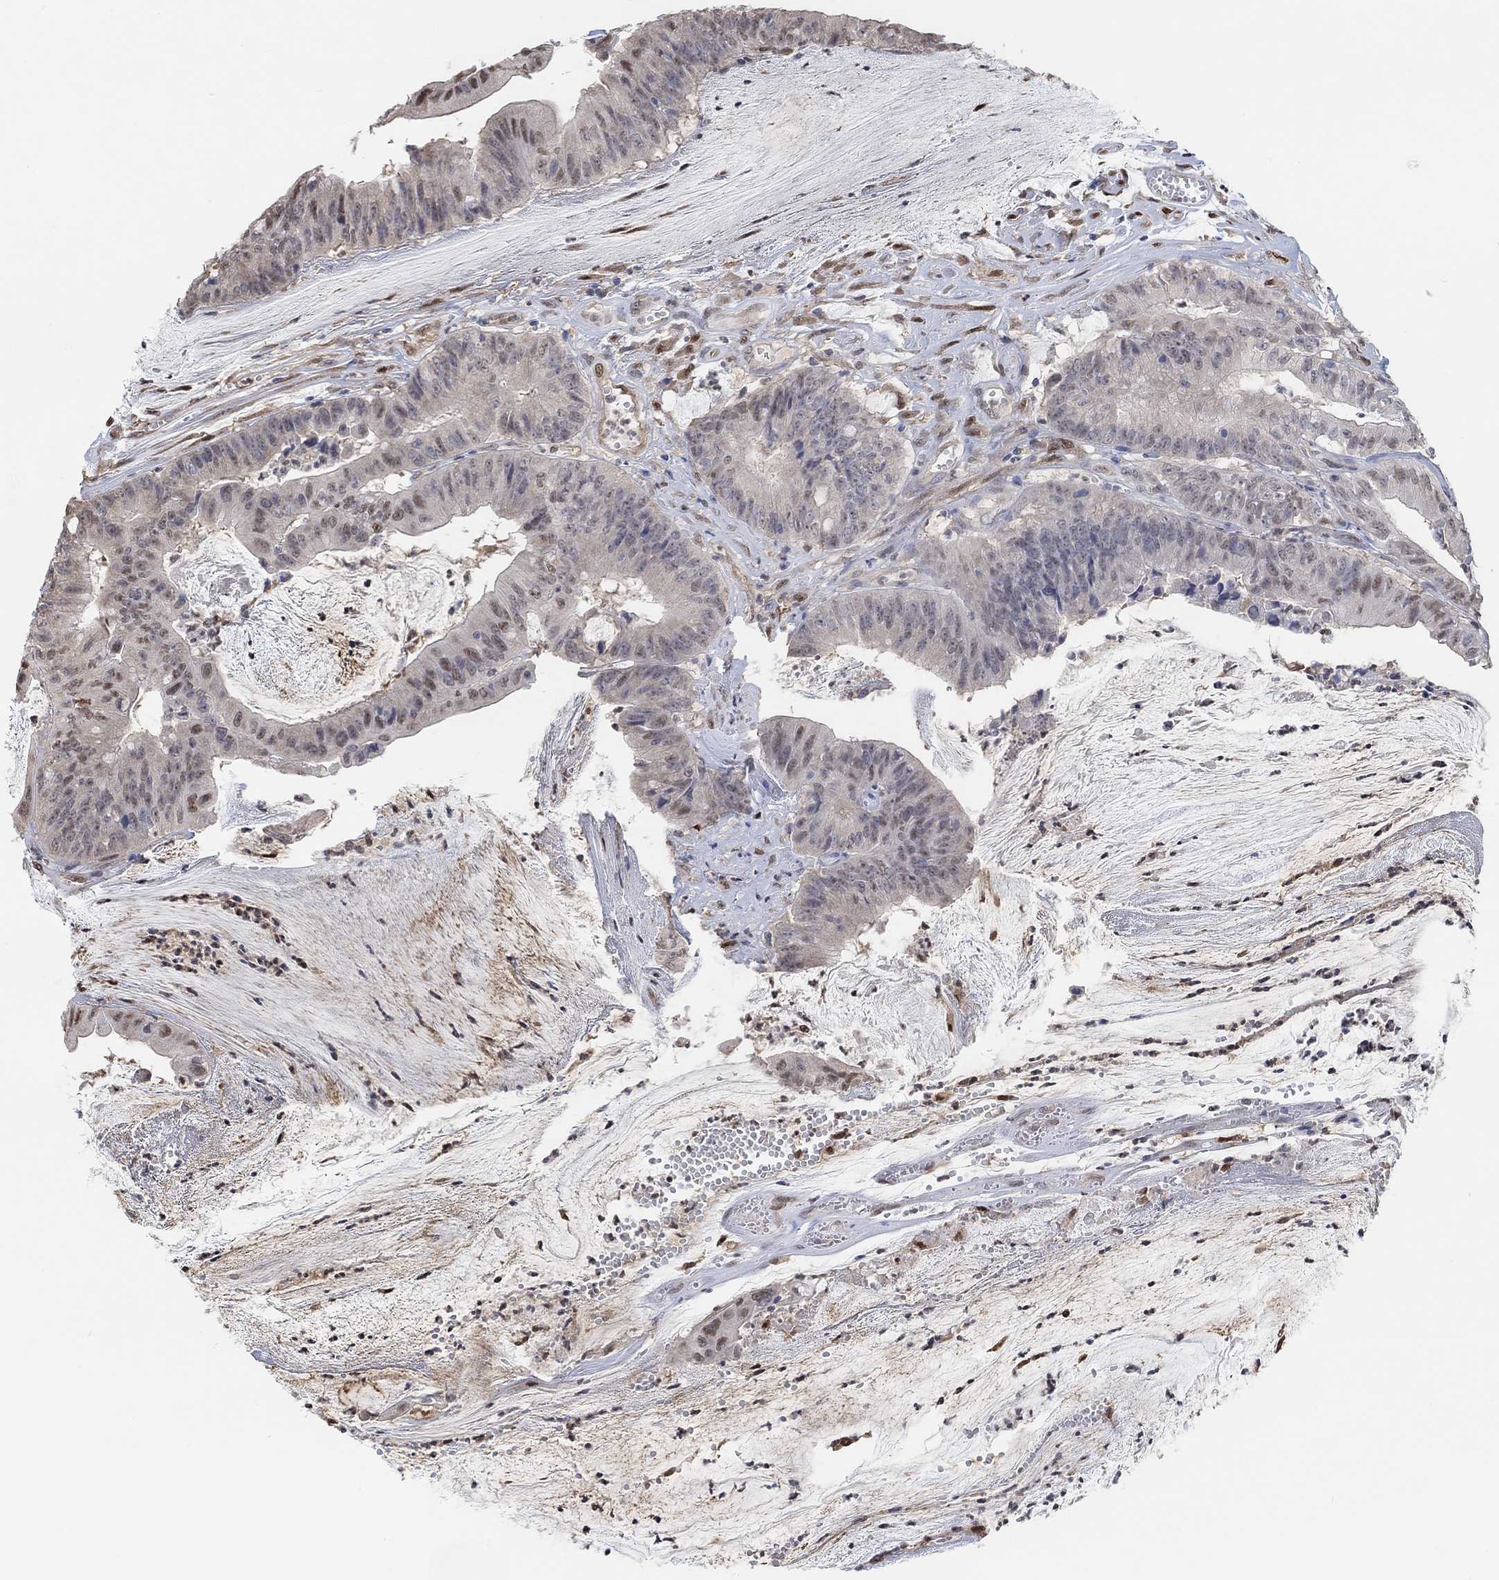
{"staining": {"intensity": "weak", "quantity": "<25%", "location": "nuclear"}, "tissue": "colorectal cancer", "cell_type": "Tumor cells", "image_type": "cancer", "snomed": [{"axis": "morphology", "description": "Adenocarcinoma, NOS"}, {"axis": "topography", "description": "Colon"}], "caption": "Colorectal adenocarcinoma stained for a protein using immunohistochemistry (IHC) exhibits no staining tumor cells.", "gene": "MUC1", "patient": {"sex": "female", "age": 69}}